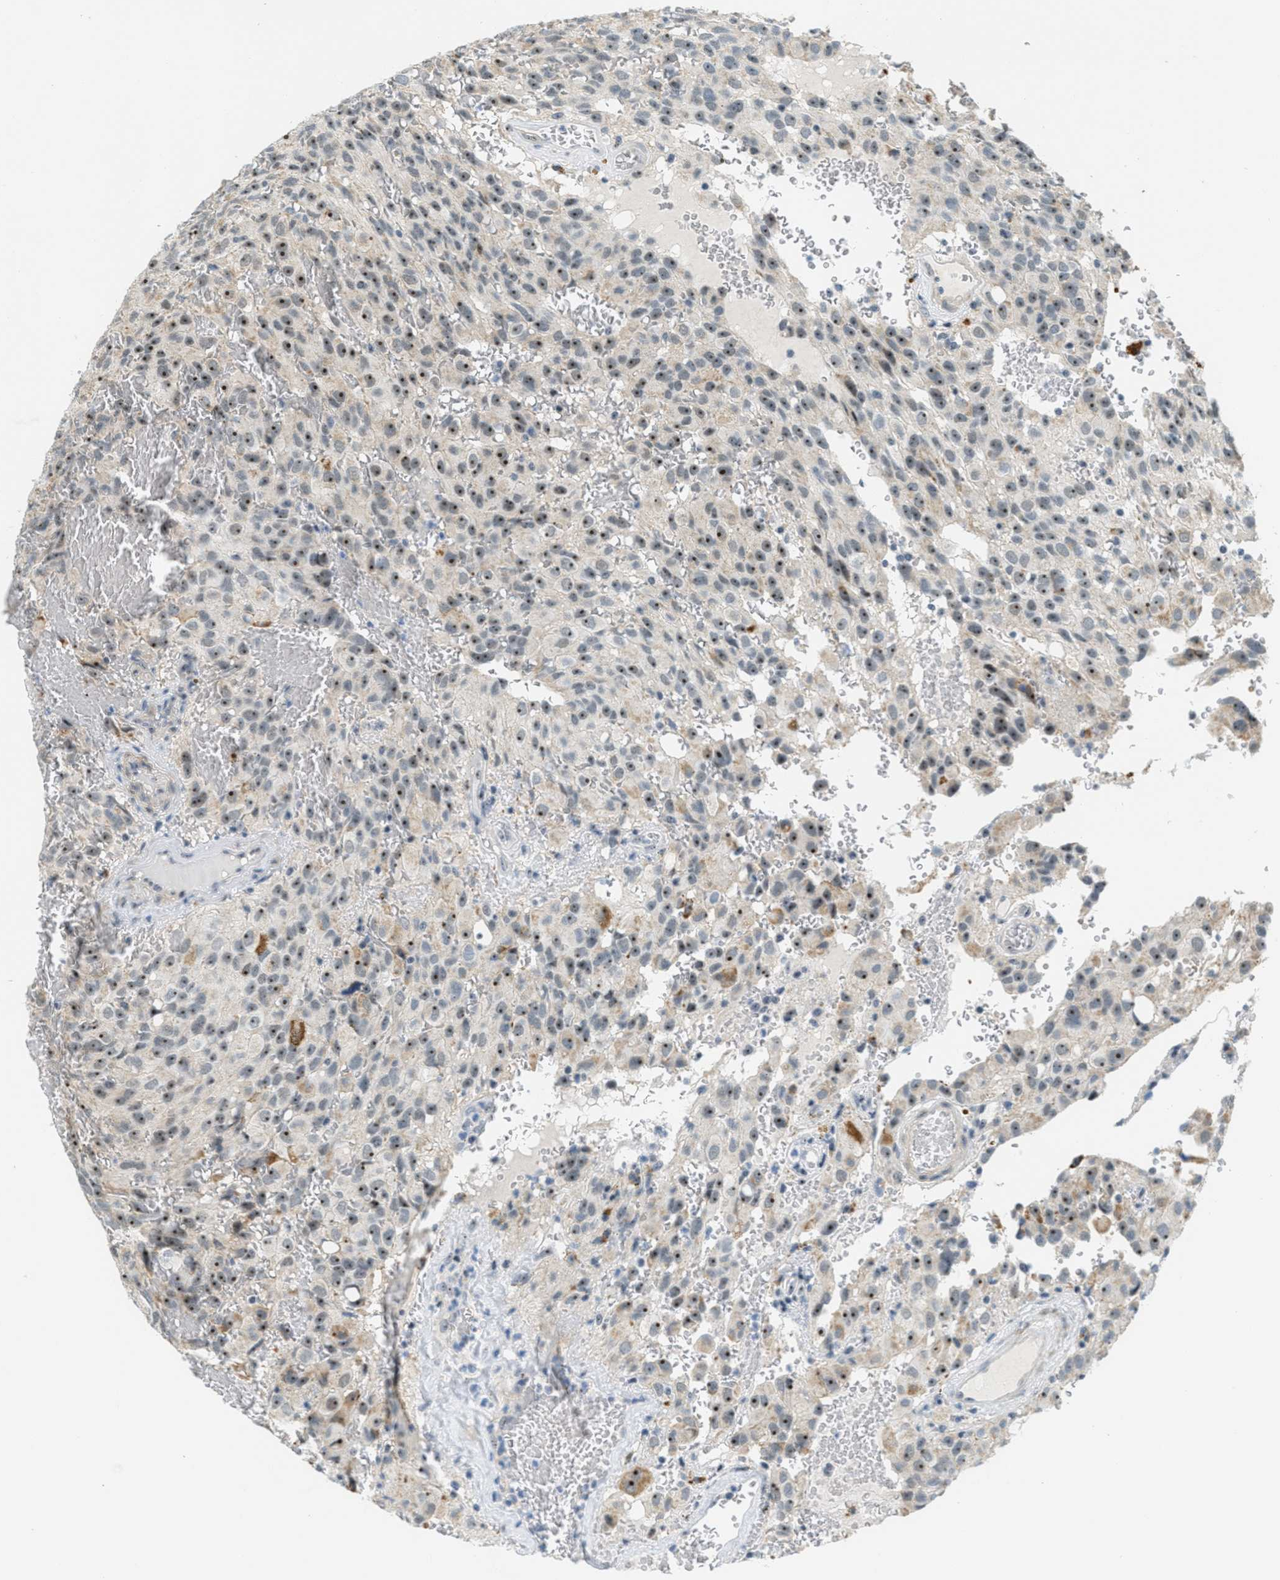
{"staining": {"intensity": "moderate", "quantity": "25%-75%", "location": "cytoplasmic/membranous,nuclear"}, "tissue": "glioma", "cell_type": "Tumor cells", "image_type": "cancer", "snomed": [{"axis": "morphology", "description": "Glioma, malignant, High grade"}, {"axis": "topography", "description": "Brain"}], "caption": "Protein staining demonstrates moderate cytoplasmic/membranous and nuclear expression in about 25%-75% of tumor cells in high-grade glioma (malignant). The staining was performed using DAB to visualize the protein expression in brown, while the nuclei were stained in blue with hematoxylin (Magnification: 20x).", "gene": "DDX47", "patient": {"sex": "male", "age": 32}}